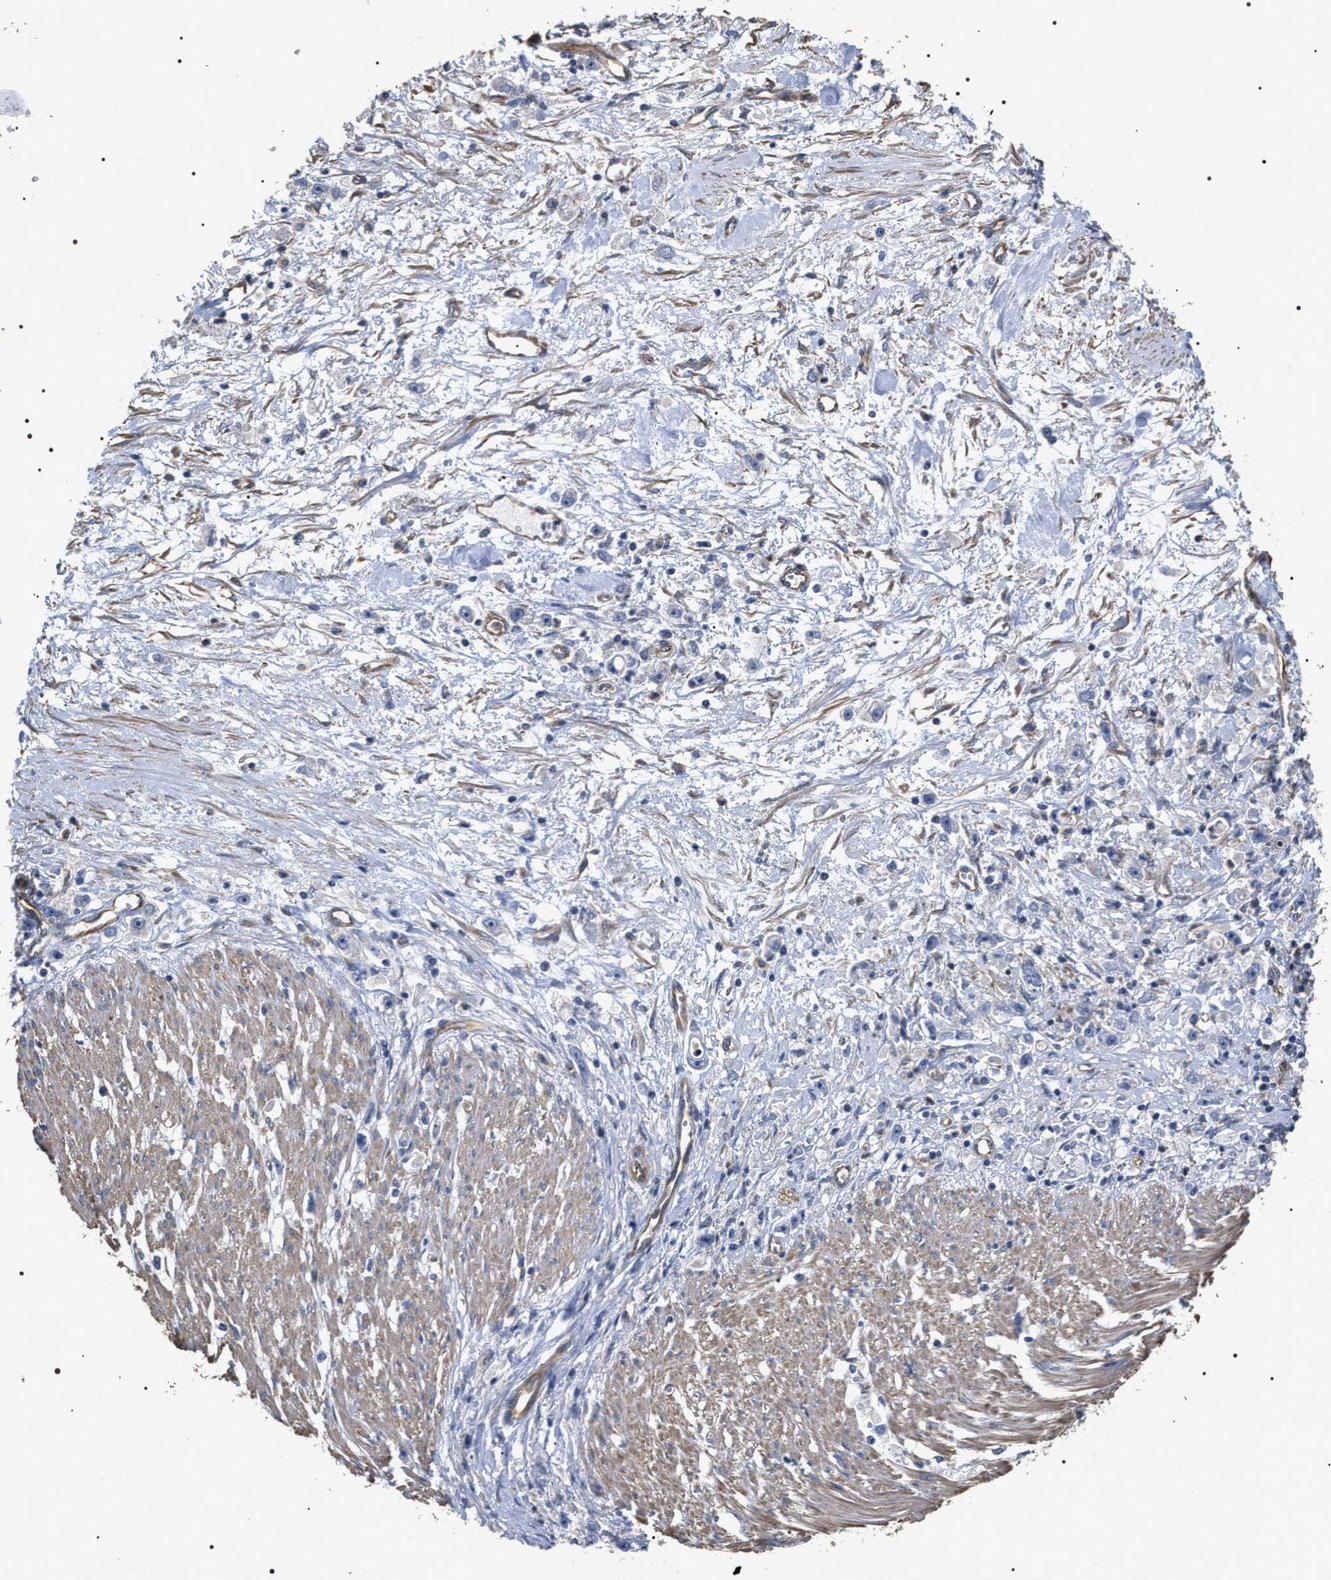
{"staining": {"intensity": "negative", "quantity": "none", "location": "none"}, "tissue": "stomach cancer", "cell_type": "Tumor cells", "image_type": "cancer", "snomed": [{"axis": "morphology", "description": "Adenocarcinoma, NOS"}, {"axis": "topography", "description": "Stomach"}], "caption": "An IHC photomicrograph of adenocarcinoma (stomach) is shown. There is no staining in tumor cells of adenocarcinoma (stomach).", "gene": "TSPAN33", "patient": {"sex": "female", "age": 59}}